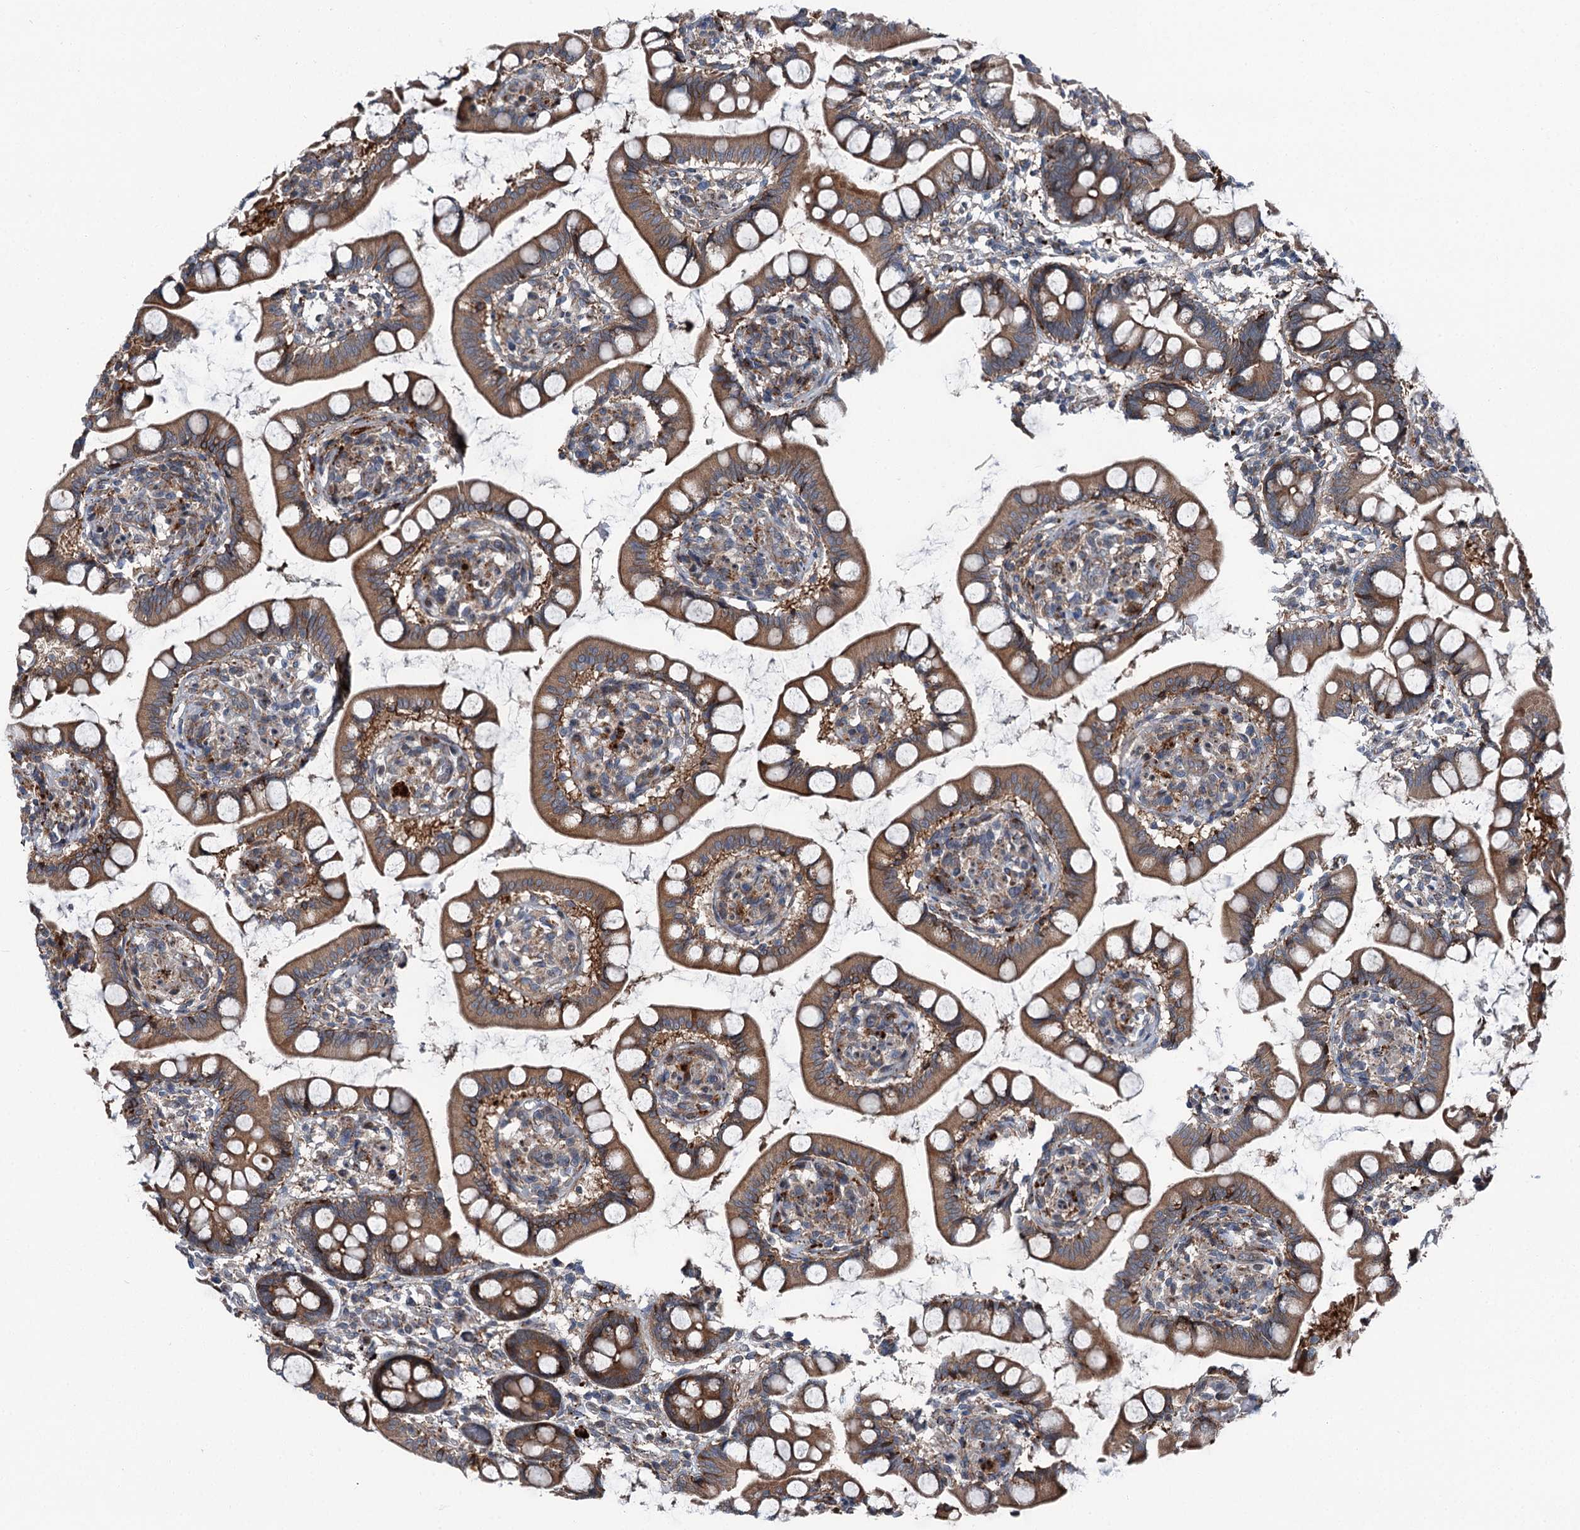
{"staining": {"intensity": "strong", "quantity": ">75%", "location": "cytoplasmic/membranous"}, "tissue": "small intestine", "cell_type": "Glandular cells", "image_type": "normal", "snomed": [{"axis": "morphology", "description": "Normal tissue, NOS"}, {"axis": "topography", "description": "Small intestine"}], "caption": "High-power microscopy captured an IHC histopathology image of unremarkable small intestine, revealing strong cytoplasmic/membranous staining in approximately >75% of glandular cells. The staining is performed using DAB (3,3'-diaminobenzidine) brown chromogen to label protein expression. The nuclei are counter-stained blue using hematoxylin.", "gene": "POLR1D", "patient": {"sex": "male", "age": 52}}